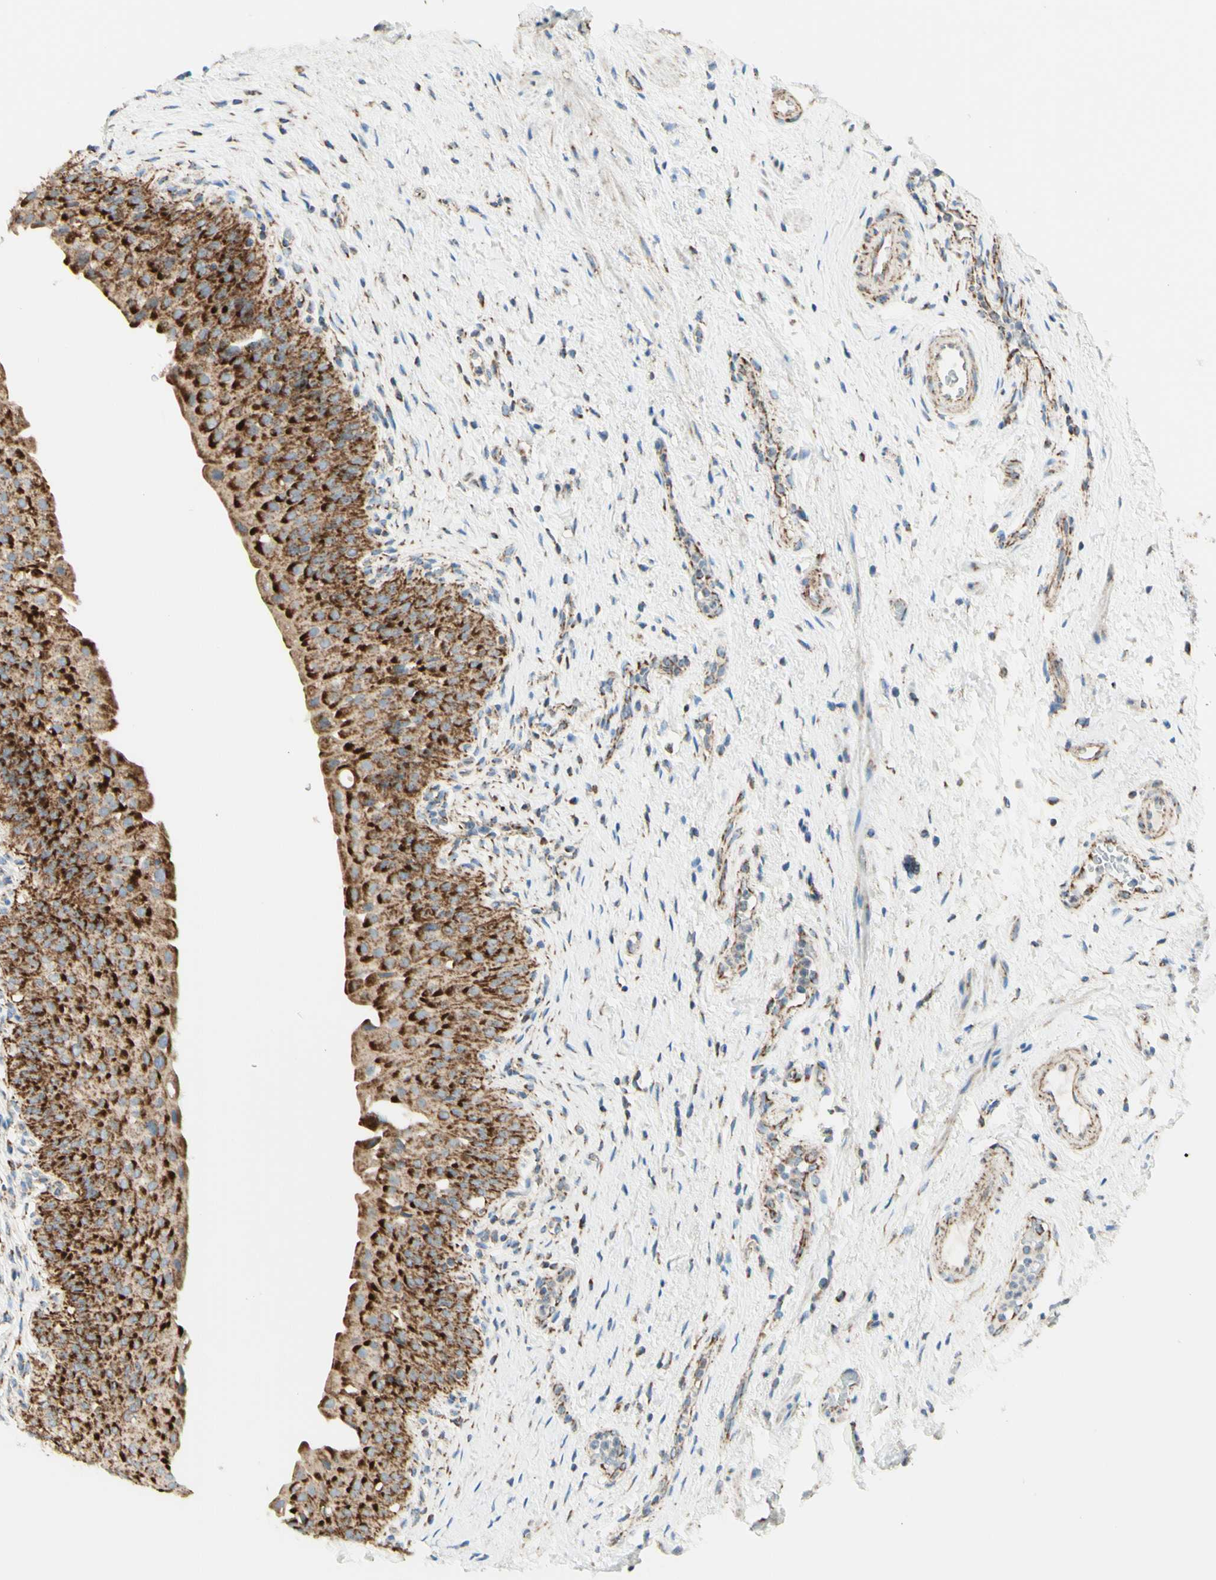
{"staining": {"intensity": "strong", "quantity": ">75%", "location": "cytoplasmic/membranous"}, "tissue": "urinary bladder", "cell_type": "Urothelial cells", "image_type": "normal", "snomed": [{"axis": "morphology", "description": "Normal tissue, NOS"}, {"axis": "morphology", "description": "Urothelial carcinoma, High grade"}, {"axis": "topography", "description": "Urinary bladder"}], "caption": "Immunohistochemistry (IHC) (DAB) staining of normal urinary bladder exhibits strong cytoplasmic/membranous protein positivity in about >75% of urothelial cells. (DAB = brown stain, brightfield microscopy at high magnification).", "gene": "ARMC10", "patient": {"sex": "male", "age": 46}}